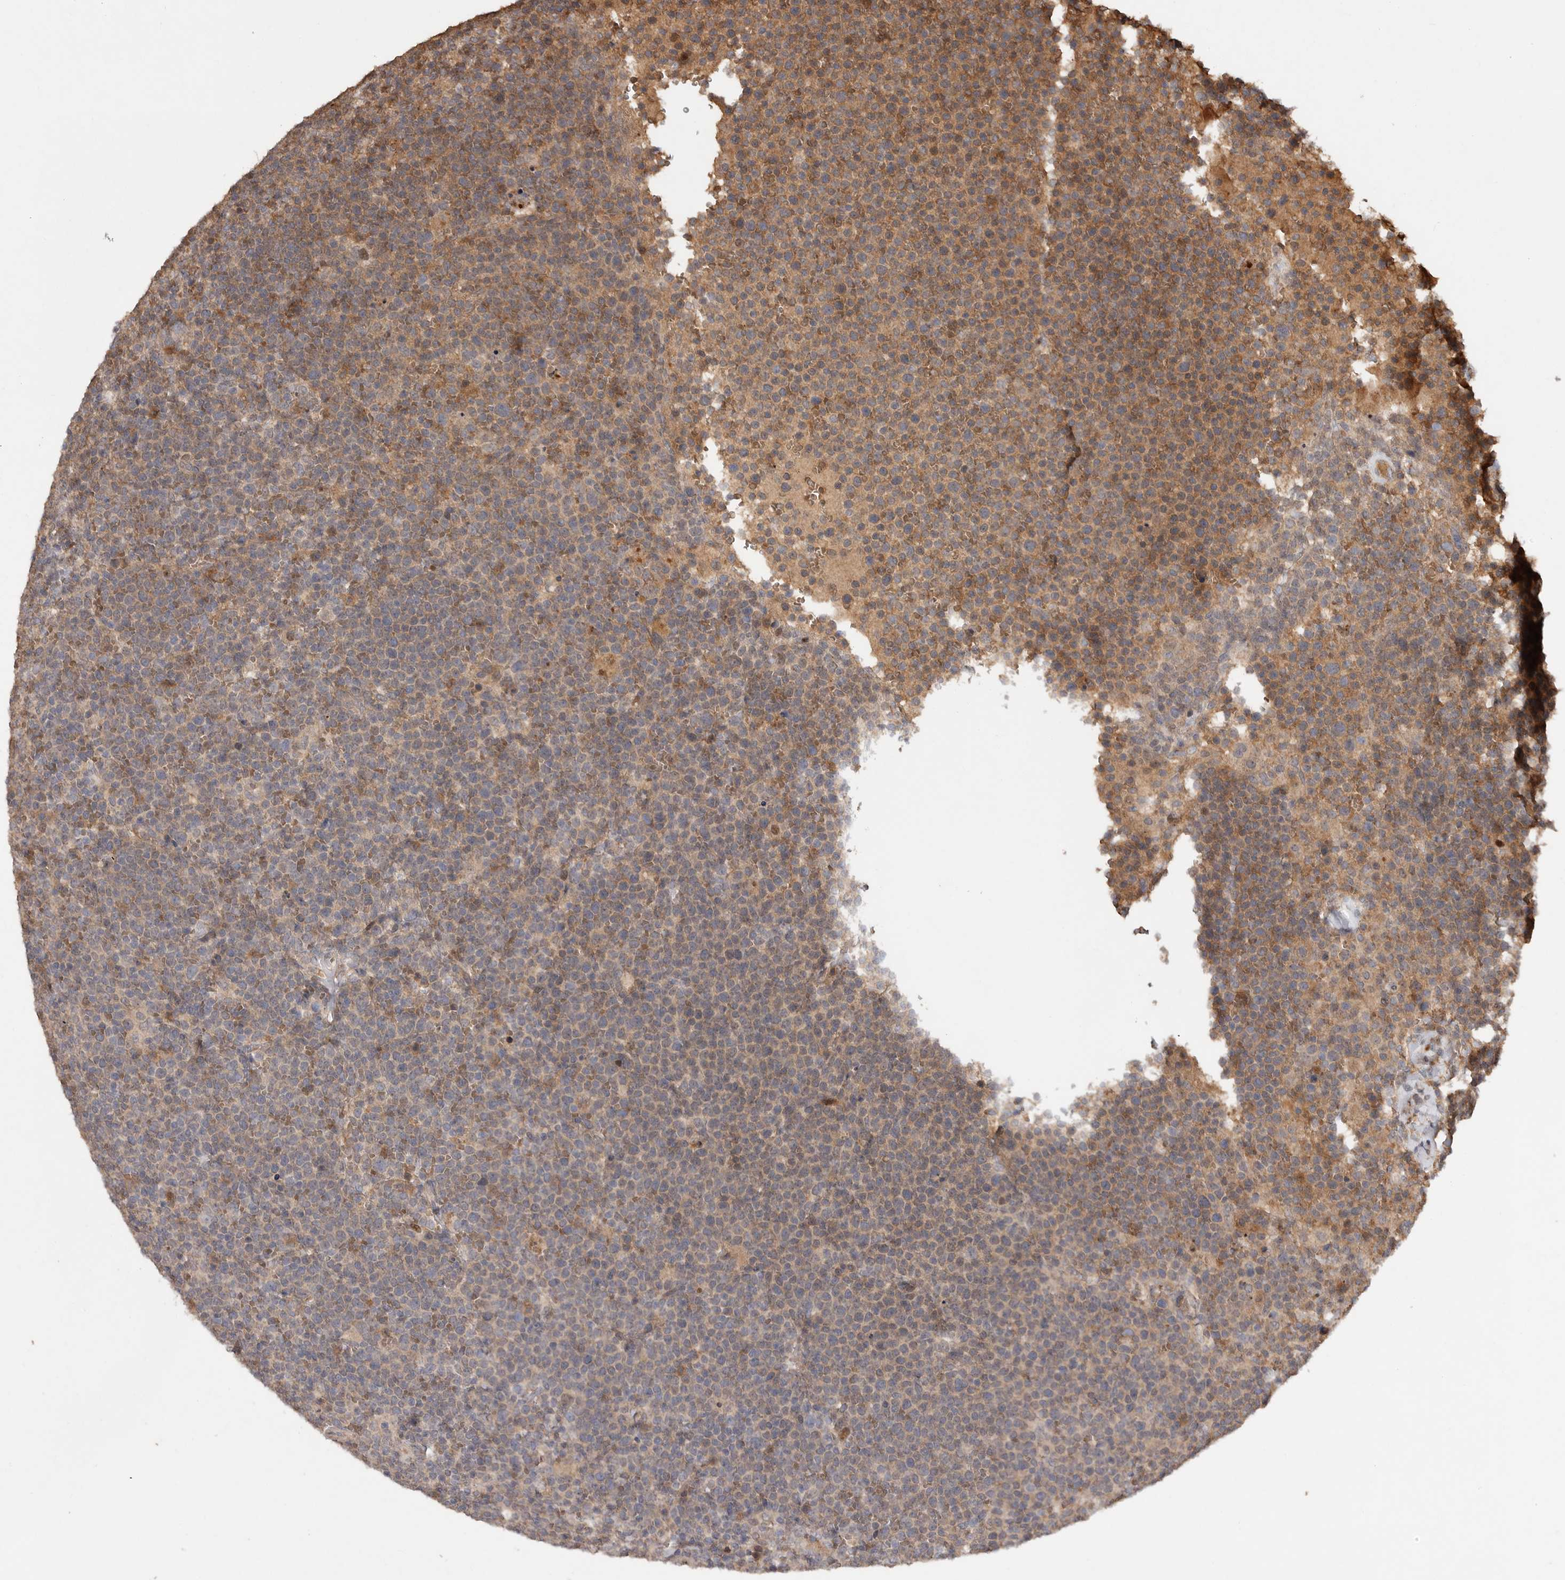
{"staining": {"intensity": "moderate", "quantity": "25%-75%", "location": "cytoplasmic/membranous"}, "tissue": "lymphoma", "cell_type": "Tumor cells", "image_type": "cancer", "snomed": [{"axis": "morphology", "description": "Malignant lymphoma, non-Hodgkin's type, High grade"}, {"axis": "topography", "description": "Lymph node"}], "caption": "Immunohistochemistry (IHC) of human lymphoma shows medium levels of moderate cytoplasmic/membranous staining in about 25%-75% of tumor cells.", "gene": "VN1R4", "patient": {"sex": "male", "age": 61}}